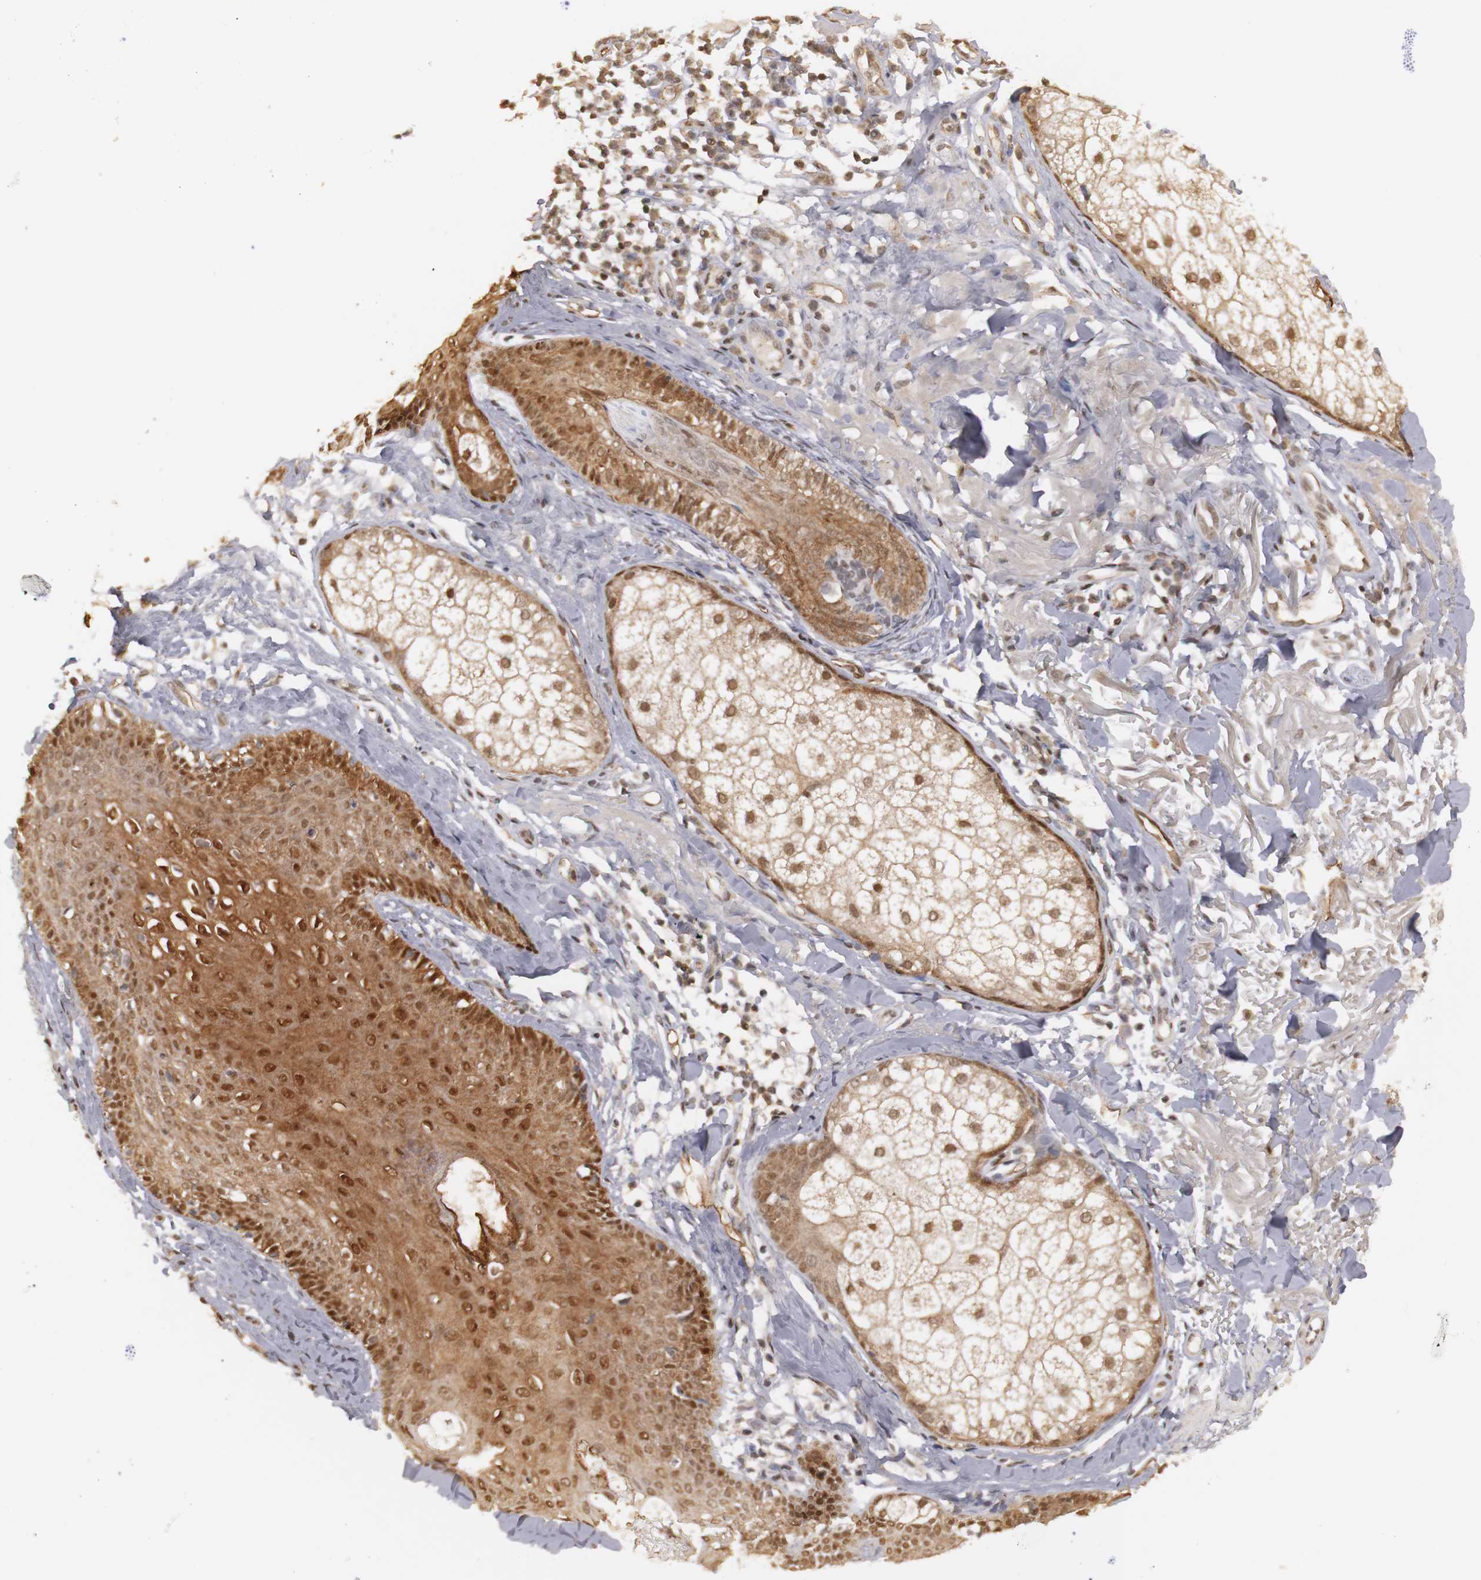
{"staining": {"intensity": "moderate", "quantity": ">75%", "location": "cytoplasmic/membranous,nuclear"}, "tissue": "skin cancer", "cell_type": "Tumor cells", "image_type": "cancer", "snomed": [{"axis": "morphology", "description": "Basal cell carcinoma"}, {"axis": "topography", "description": "Skin"}], "caption": "Protein expression analysis of human basal cell carcinoma (skin) reveals moderate cytoplasmic/membranous and nuclear positivity in approximately >75% of tumor cells. (Brightfield microscopy of DAB IHC at high magnification).", "gene": "PLEKHA1", "patient": {"sex": "male", "age": 74}}